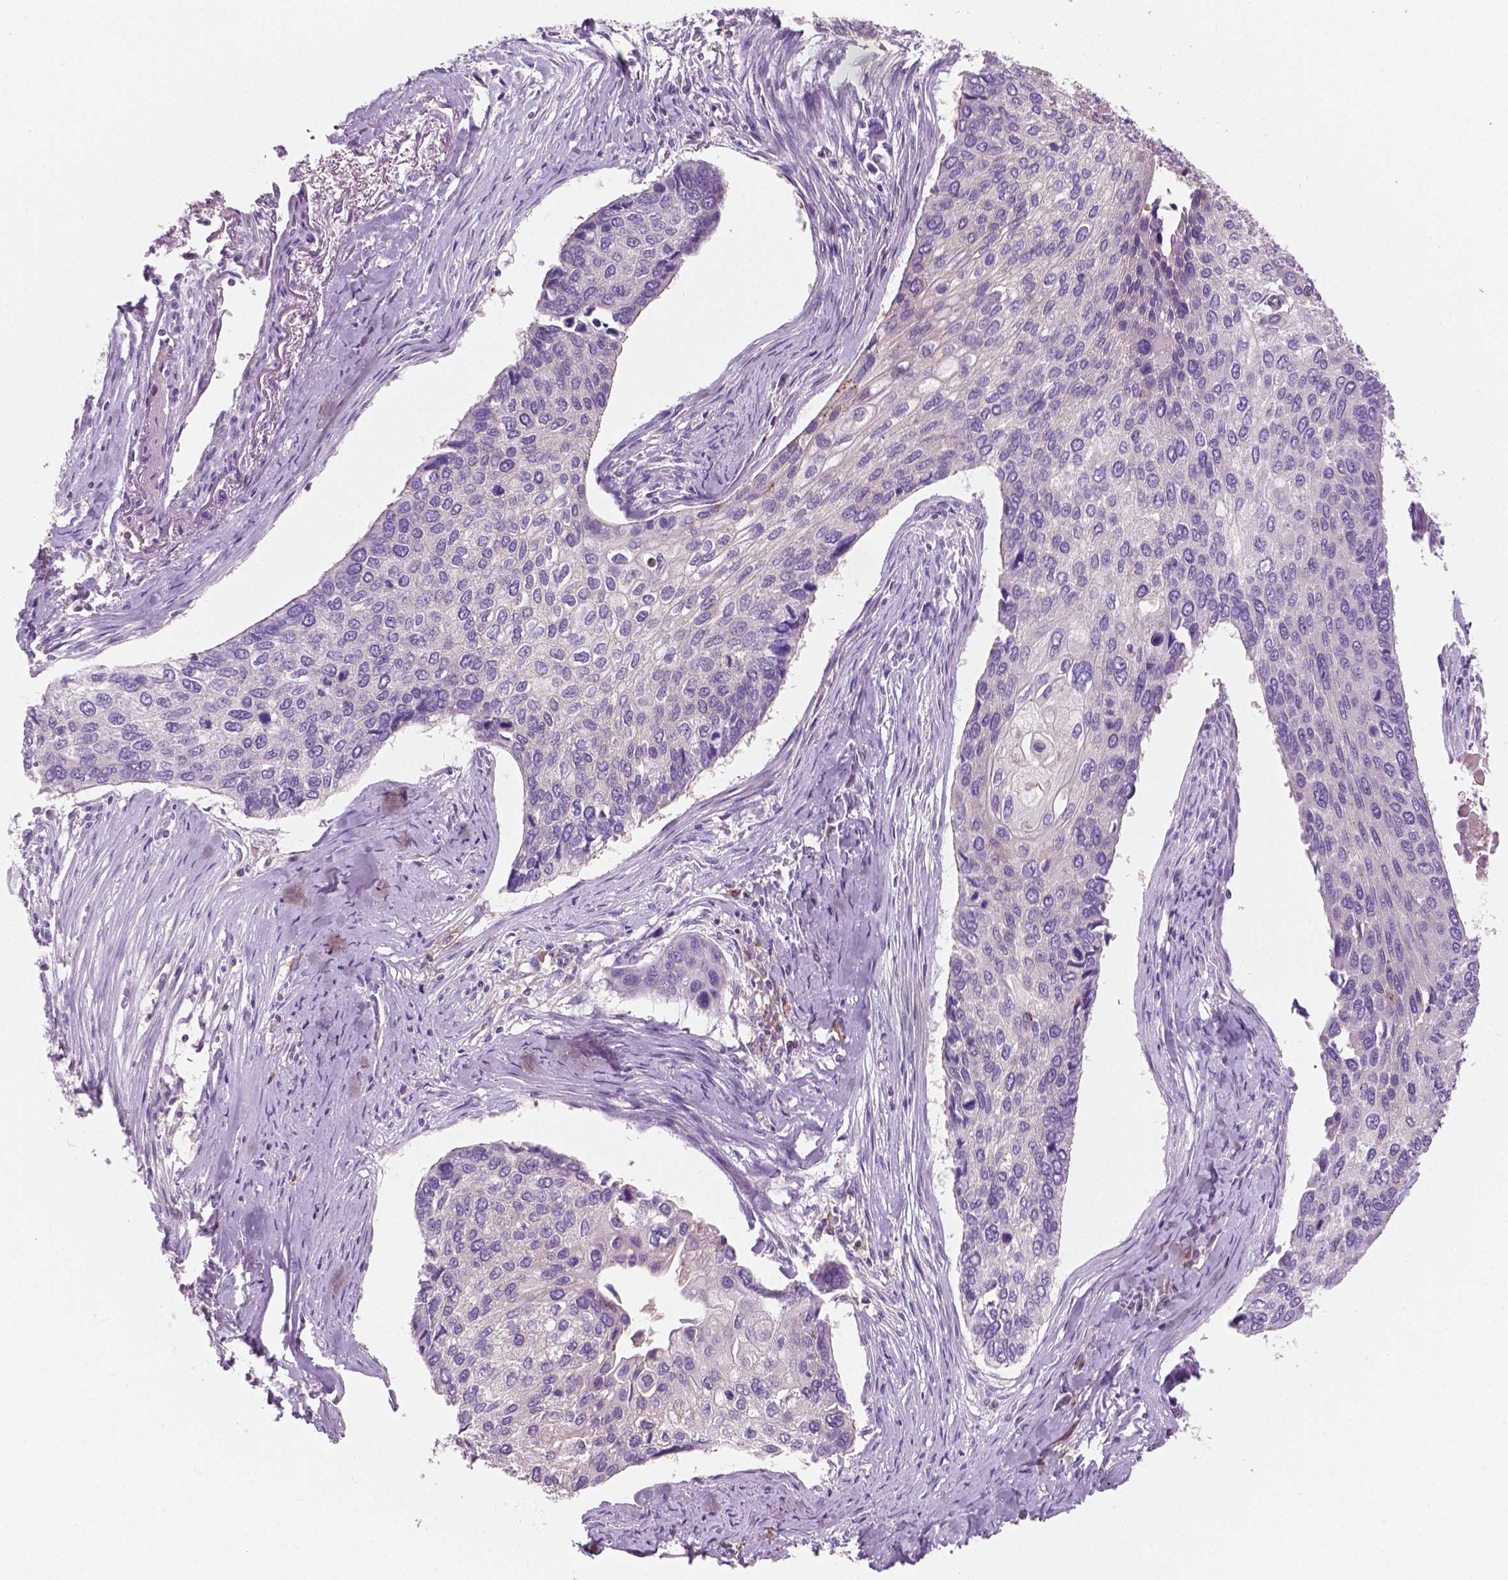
{"staining": {"intensity": "negative", "quantity": "none", "location": "none"}, "tissue": "lung cancer", "cell_type": "Tumor cells", "image_type": "cancer", "snomed": [{"axis": "morphology", "description": "Squamous cell carcinoma, NOS"}, {"axis": "morphology", "description": "Squamous cell carcinoma, metastatic, NOS"}, {"axis": "topography", "description": "Lung"}], "caption": "DAB immunohistochemical staining of human lung cancer demonstrates no significant staining in tumor cells.", "gene": "SEMA4A", "patient": {"sex": "male", "age": 63}}